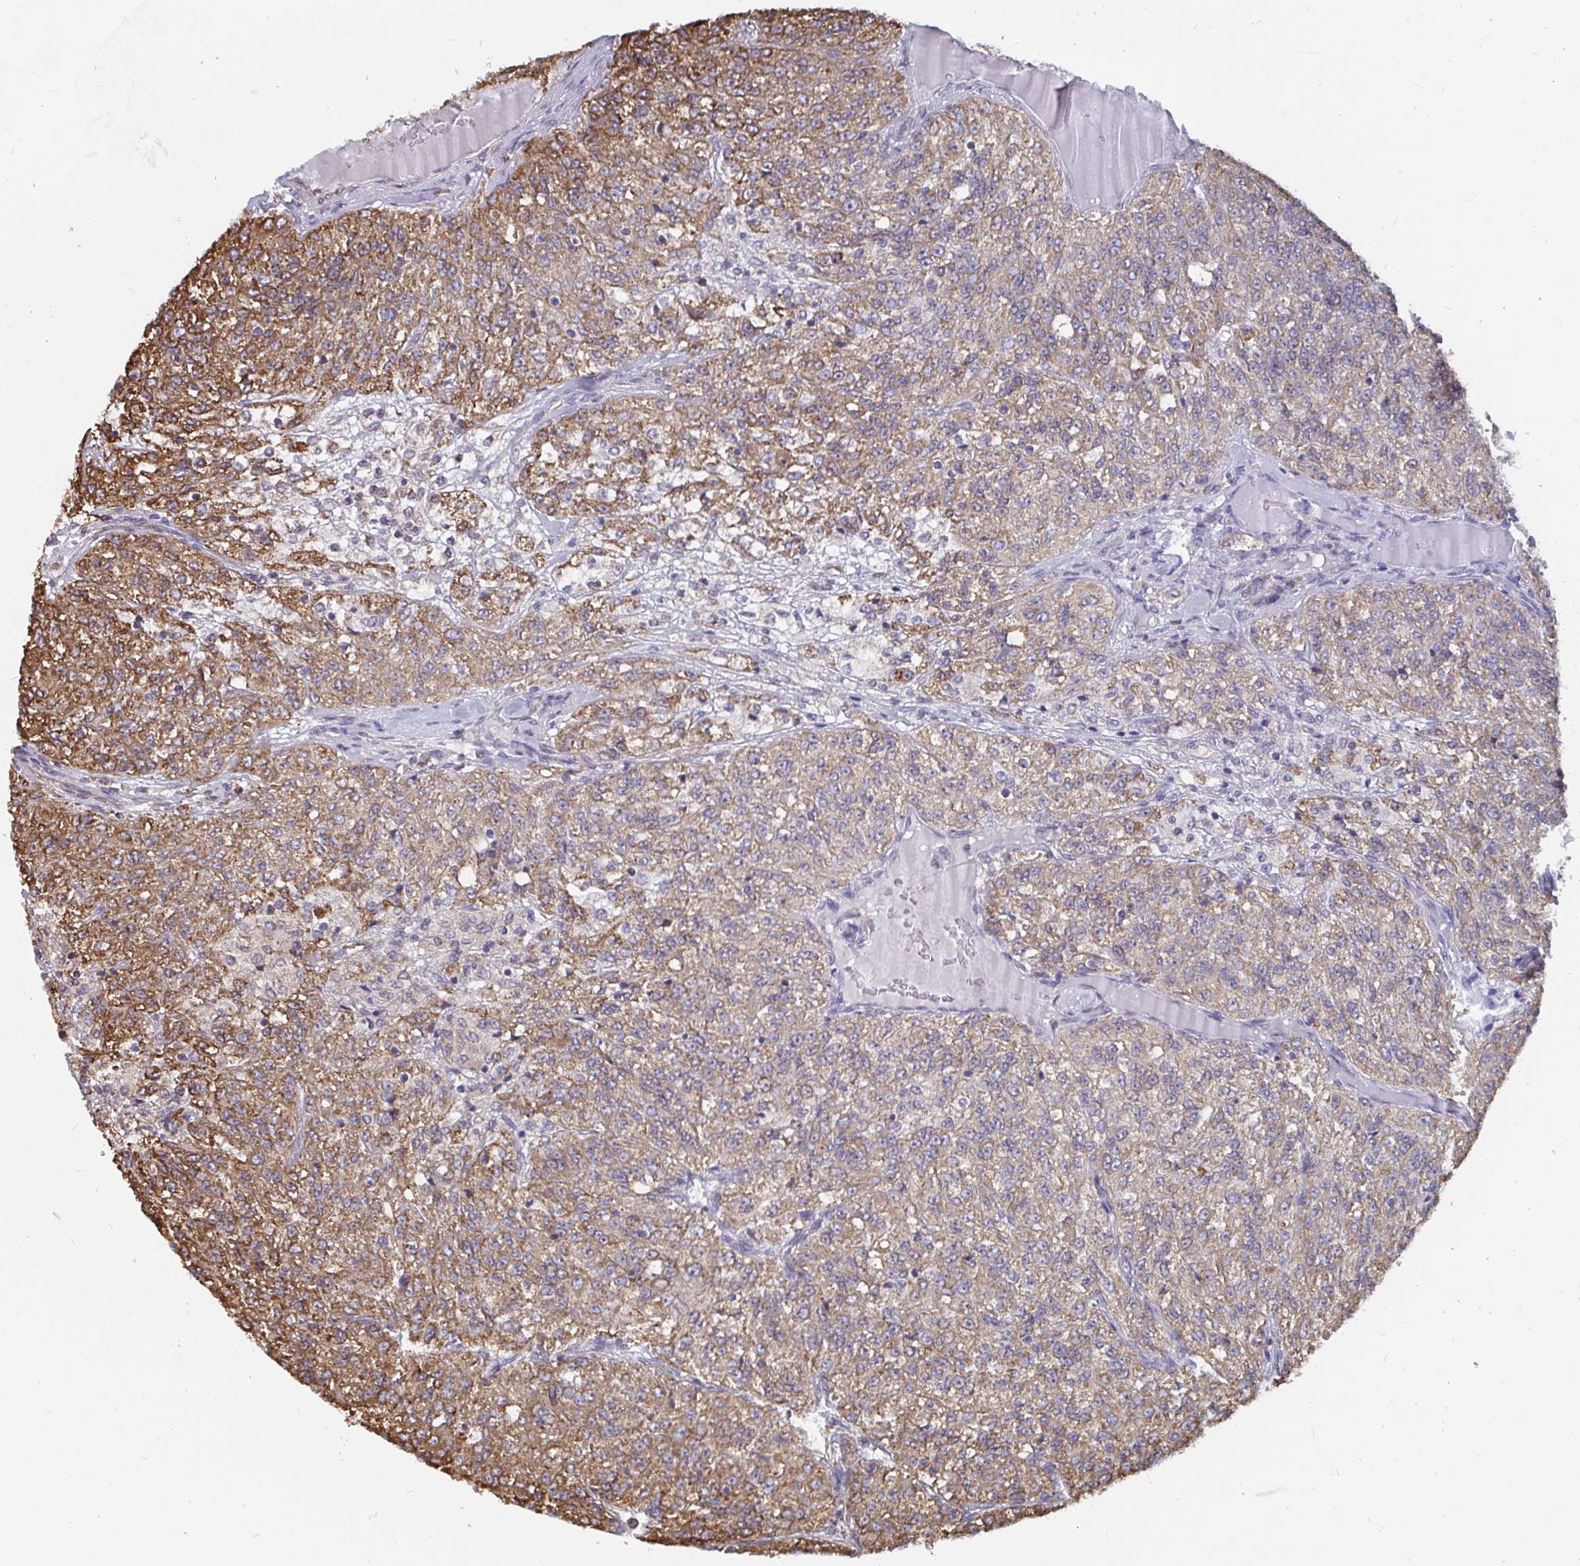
{"staining": {"intensity": "moderate", "quantity": ">75%", "location": "cytoplasmic/membranous"}, "tissue": "renal cancer", "cell_type": "Tumor cells", "image_type": "cancer", "snomed": [{"axis": "morphology", "description": "Adenocarcinoma, NOS"}, {"axis": "topography", "description": "Kidney"}], "caption": "DAB immunohistochemical staining of human renal cancer demonstrates moderate cytoplasmic/membranous protein expression in approximately >75% of tumor cells.", "gene": "ELAVL1", "patient": {"sex": "female", "age": 63}}